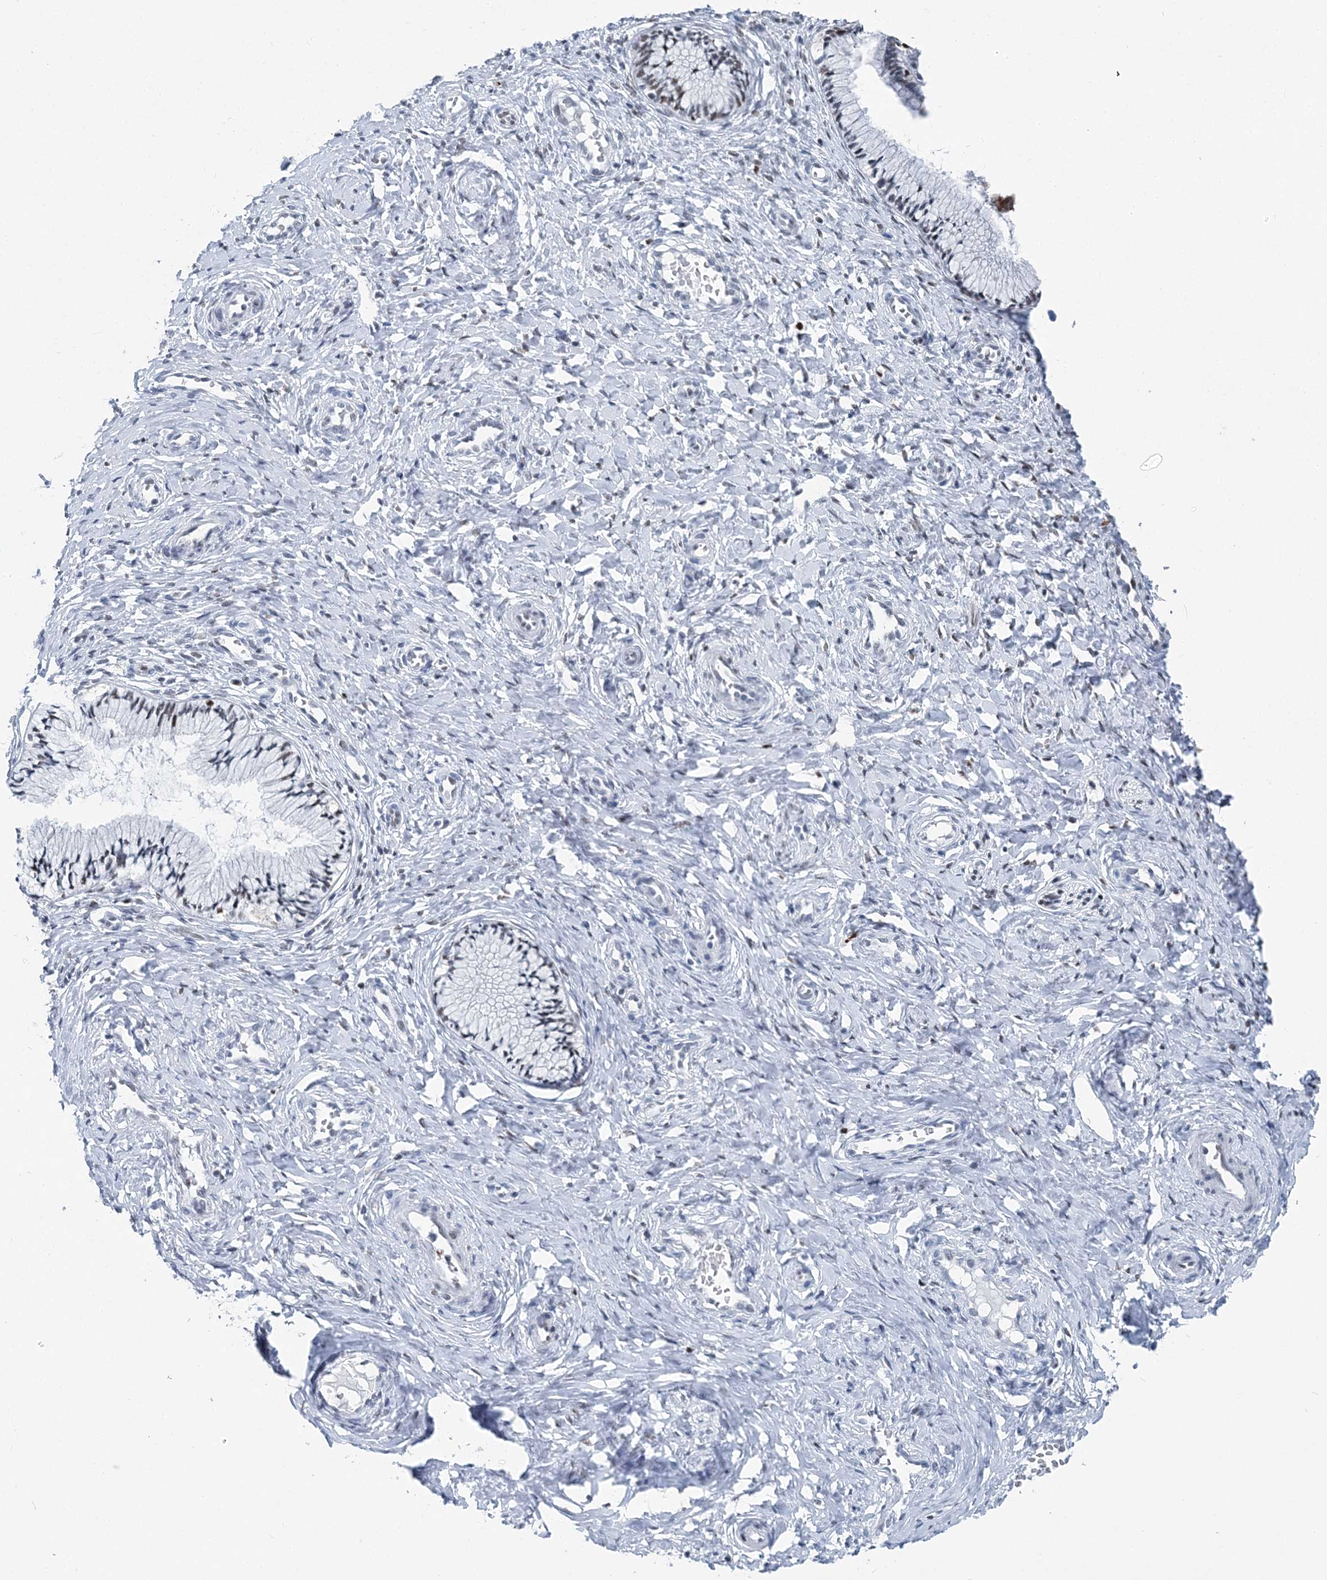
{"staining": {"intensity": "moderate", "quantity": "25%-75%", "location": "nuclear"}, "tissue": "cervix", "cell_type": "Glandular cells", "image_type": "normal", "snomed": [{"axis": "morphology", "description": "Normal tissue, NOS"}, {"axis": "topography", "description": "Cervix"}], "caption": "Protein staining by immunohistochemistry (IHC) shows moderate nuclear staining in approximately 25%-75% of glandular cells in normal cervix.", "gene": "HAT1", "patient": {"sex": "female", "age": 27}}